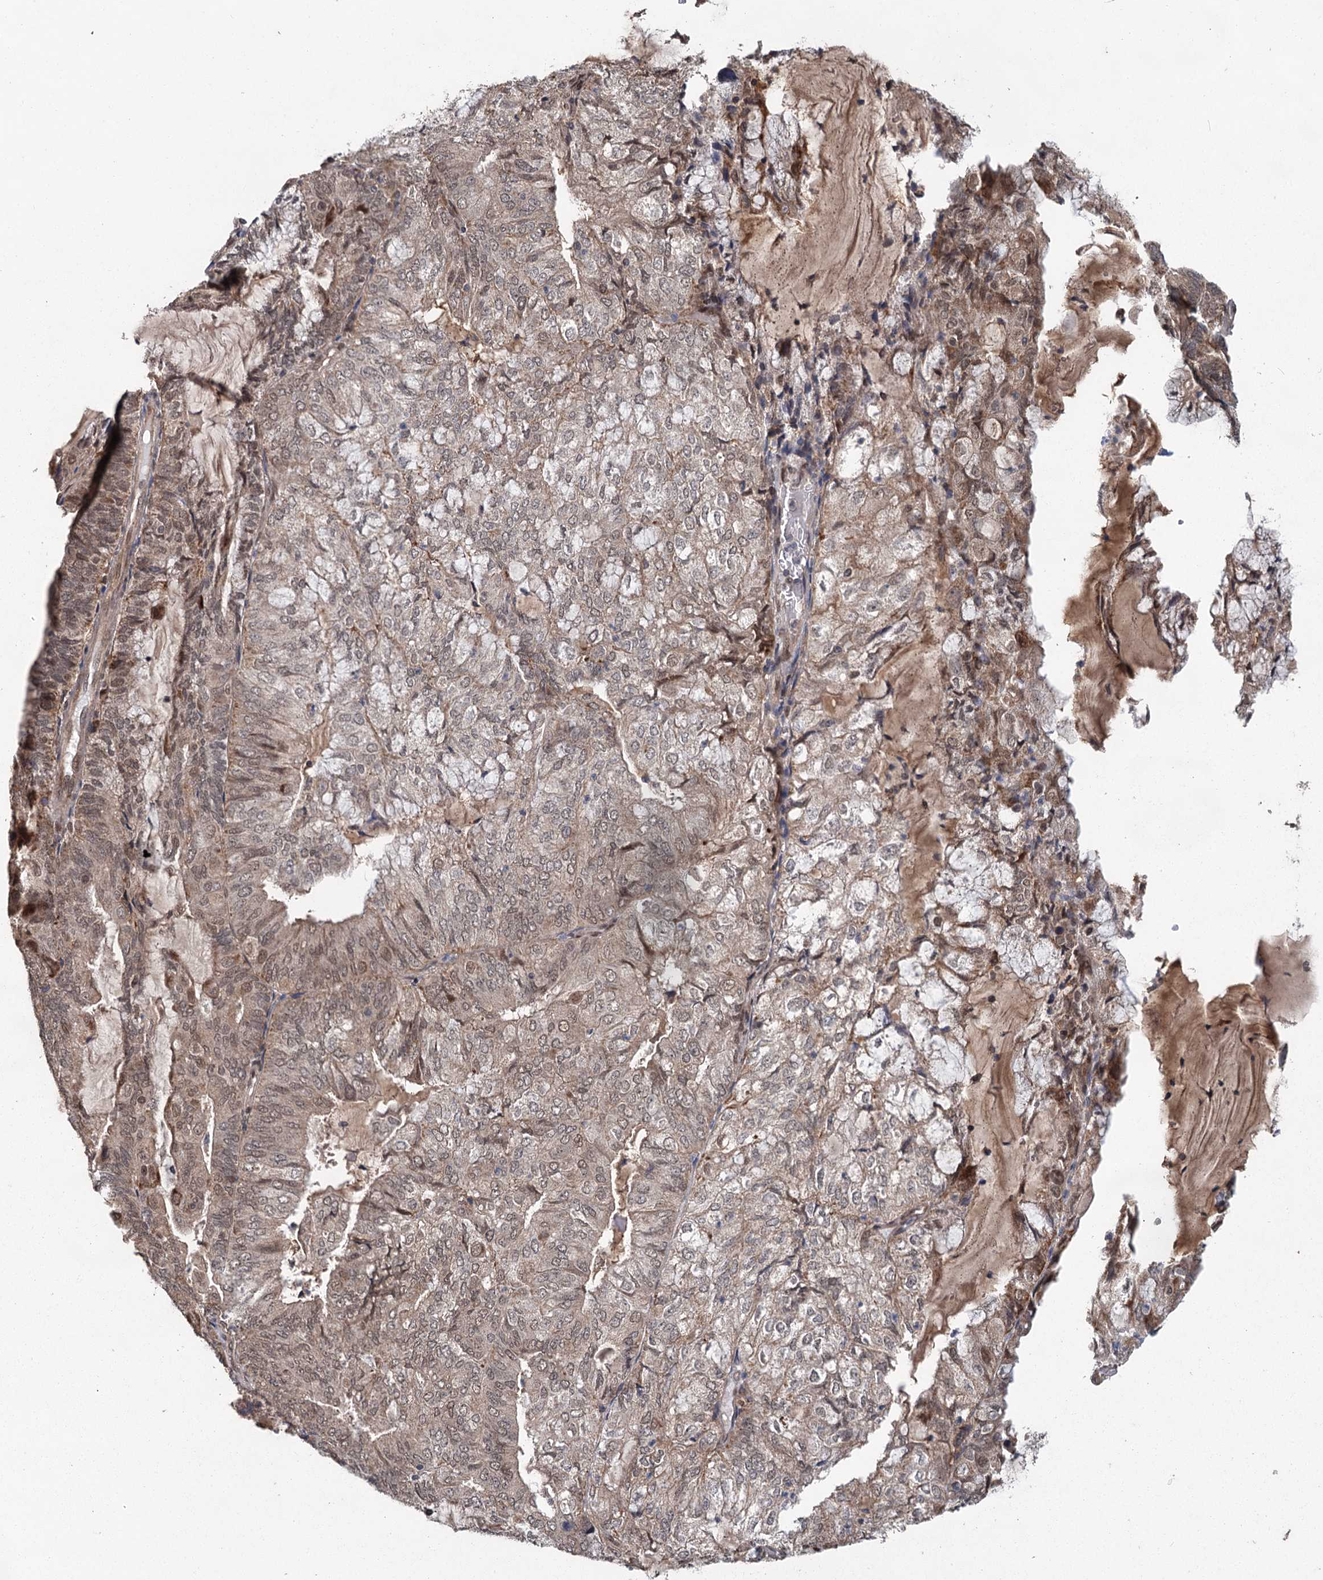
{"staining": {"intensity": "weak", "quantity": "25%-75%", "location": "cytoplasmic/membranous,nuclear"}, "tissue": "endometrial cancer", "cell_type": "Tumor cells", "image_type": "cancer", "snomed": [{"axis": "morphology", "description": "Adenocarcinoma, NOS"}, {"axis": "topography", "description": "Endometrium"}], "caption": "Immunohistochemical staining of human adenocarcinoma (endometrial) demonstrates low levels of weak cytoplasmic/membranous and nuclear protein expression in about 25%-75% of tumor cells.", "gene": "MYG1", "patient": {"sex": "female", "age": 81}}